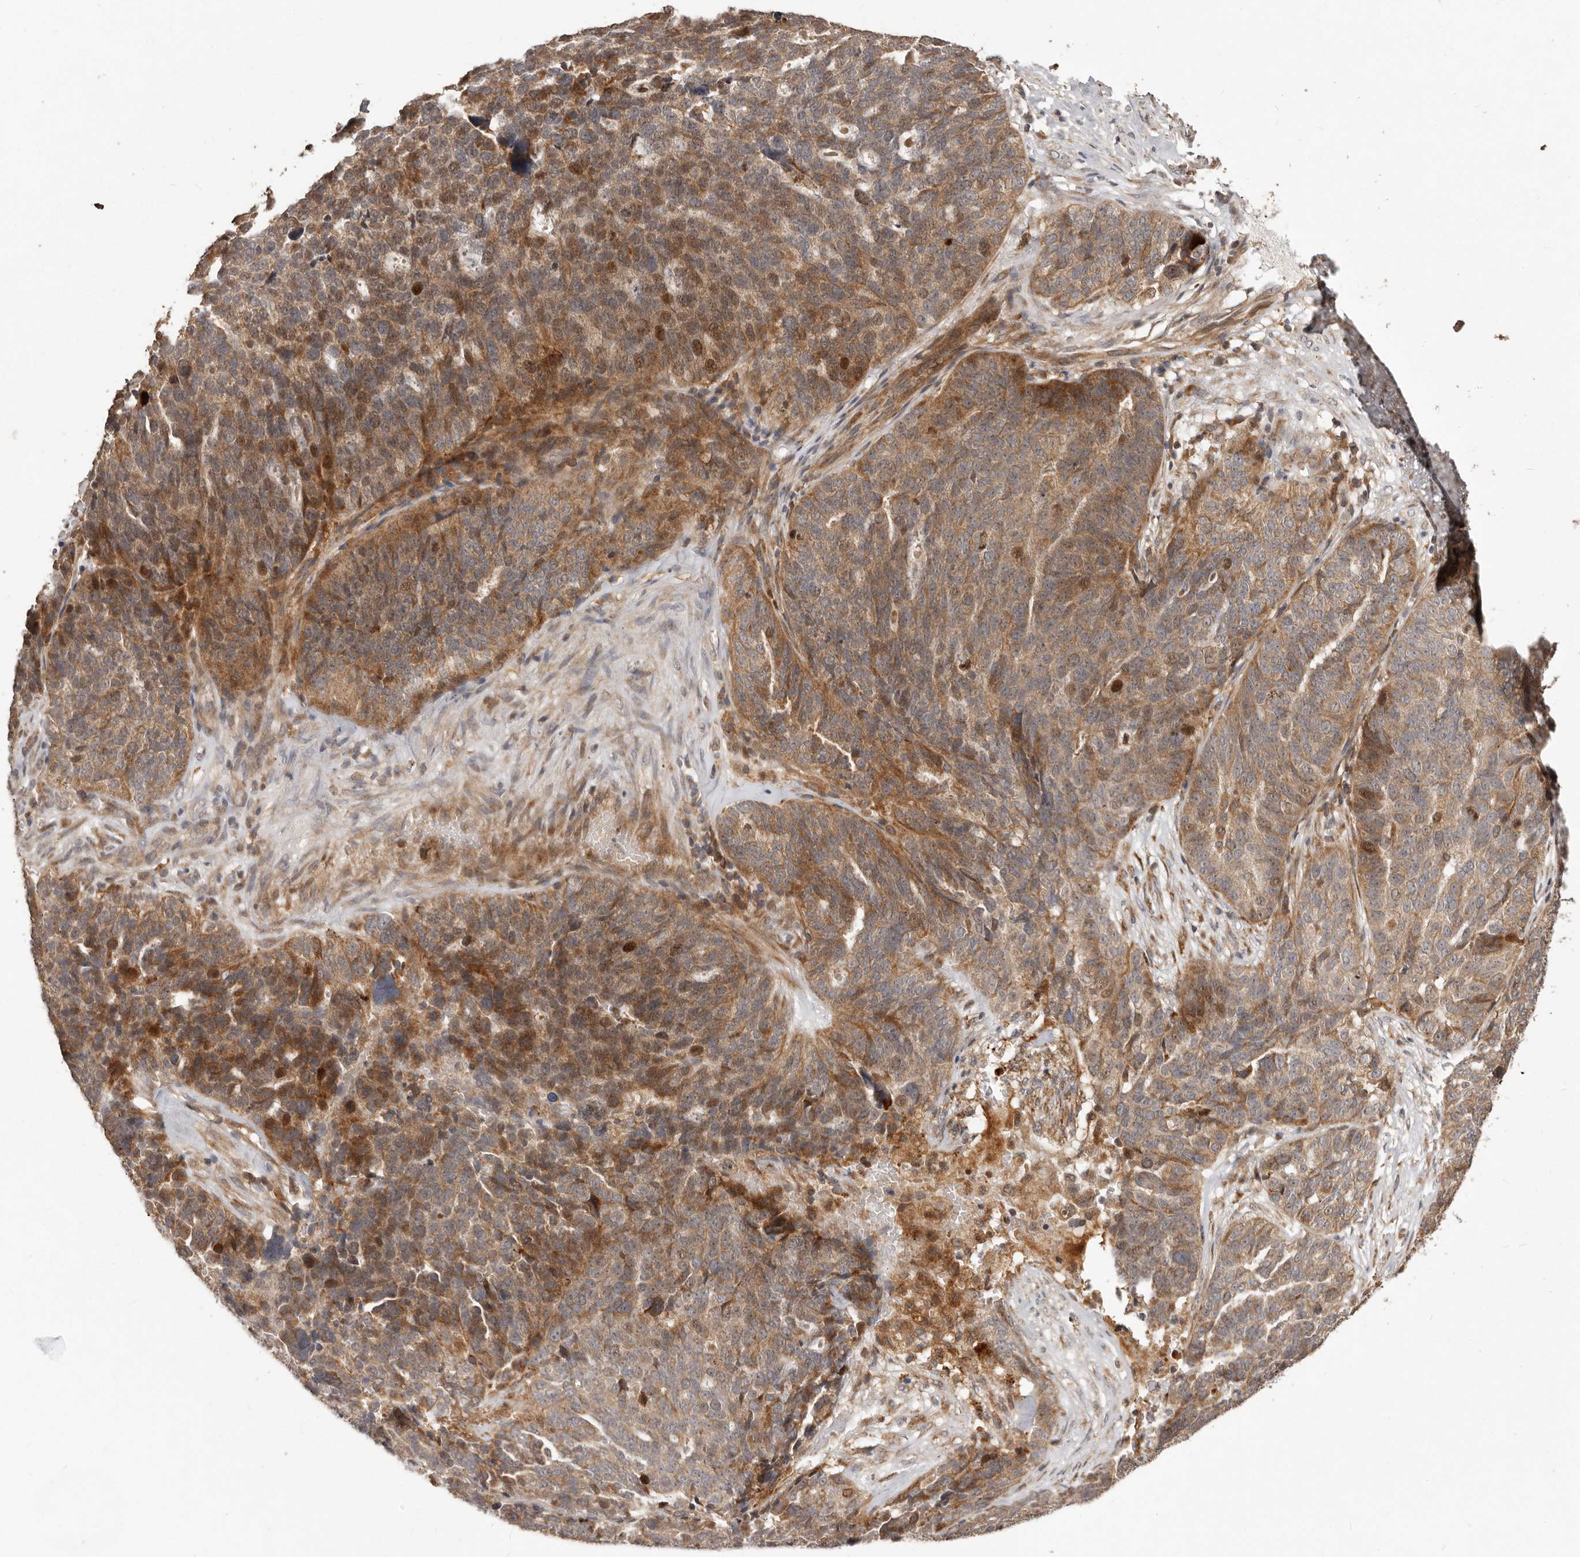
{"staining": {"intensity": "moderate", "quantity": ">75%", "location": "cytoplasmic/membranous,nuclear"}, "tissue": "ovarian cancer", "cell_type": "Tumor cells", "image_type": "cancer", "snomed": [{"axis": "morphology", "description": "Cystadenocarcinoma, serous, NOS"}, {"axis": "topography", "description": "Ovary"}], "caption": "Immunohistochemistry (IHC) micrograph of human ovarian cancer stained for a protein (brown), which displays medium levels of moderate cytoplasmic/membranous and nuclear staining in approximately >75% of tumor cells.", "gene": "RNF187", "patient": {"sex": "female", "age": 59}}